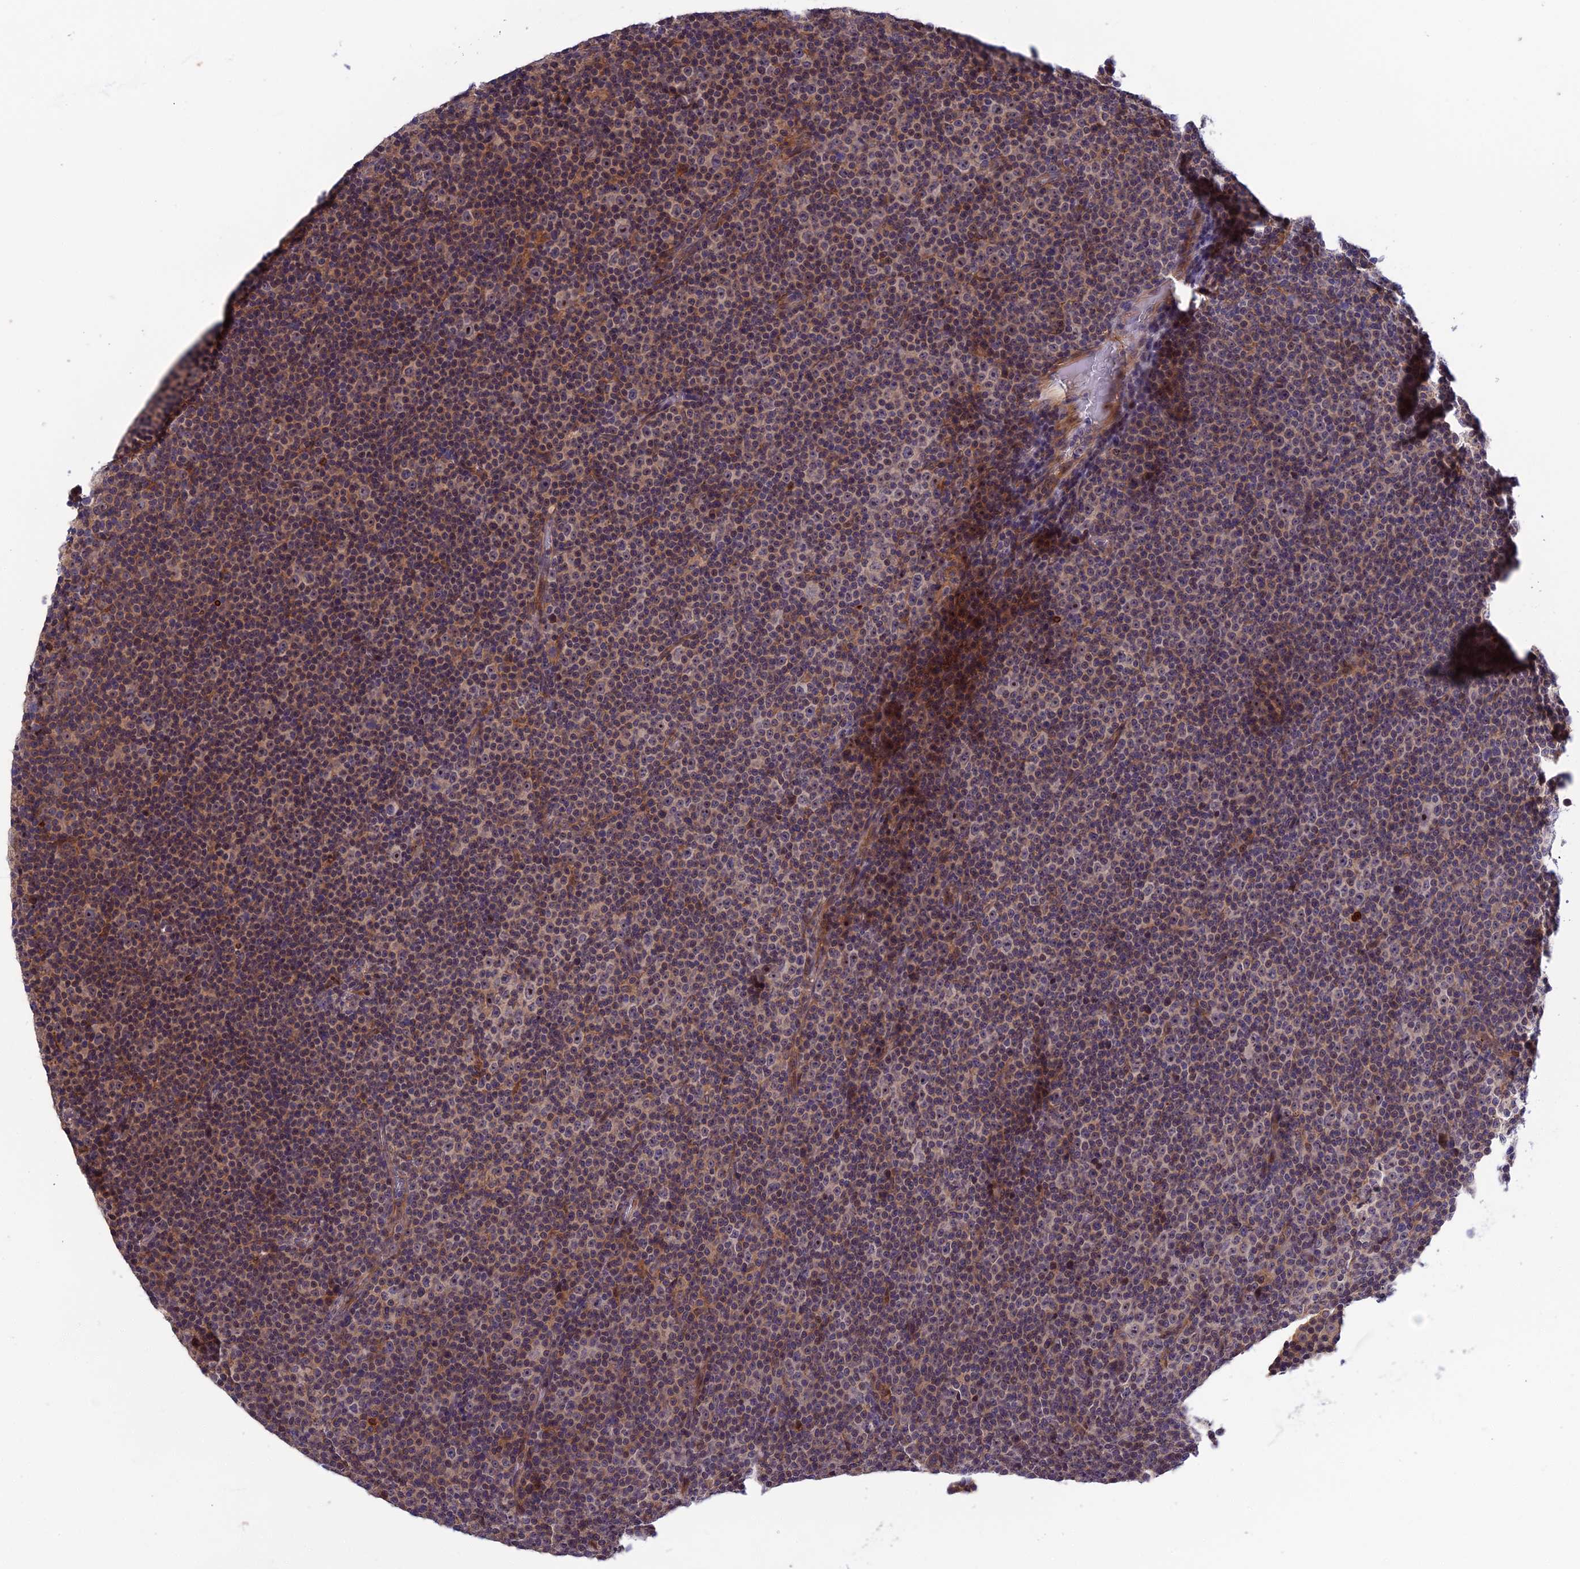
{"staining": {"intensity": "weak", "quantity": "25%-75%", "location": "cytoplasmic/membranous,nuclear"}, "tissue": "lymphoma", "cell_type": "Tumor cells", "image_type": "cancer", "snomed": [{"axis": "morphology", "description": "Malignant lymphoma, non-Hodgkin's type, Low grade"}, {"axis": "topography", "description": "Lymph node"}], "caption": "A low amount of weak cytoplasmic/membranous and nuclear expression is identified in about 25%-75% of tumor cells in malignant lymphoma, non-Hodgkin's type (low-grade) tissue. The protein of interest is shown in brown color, while the nuclei are stained blue.", "gene": "CRACD", "patient": {"sex": "female", "age": 67}}